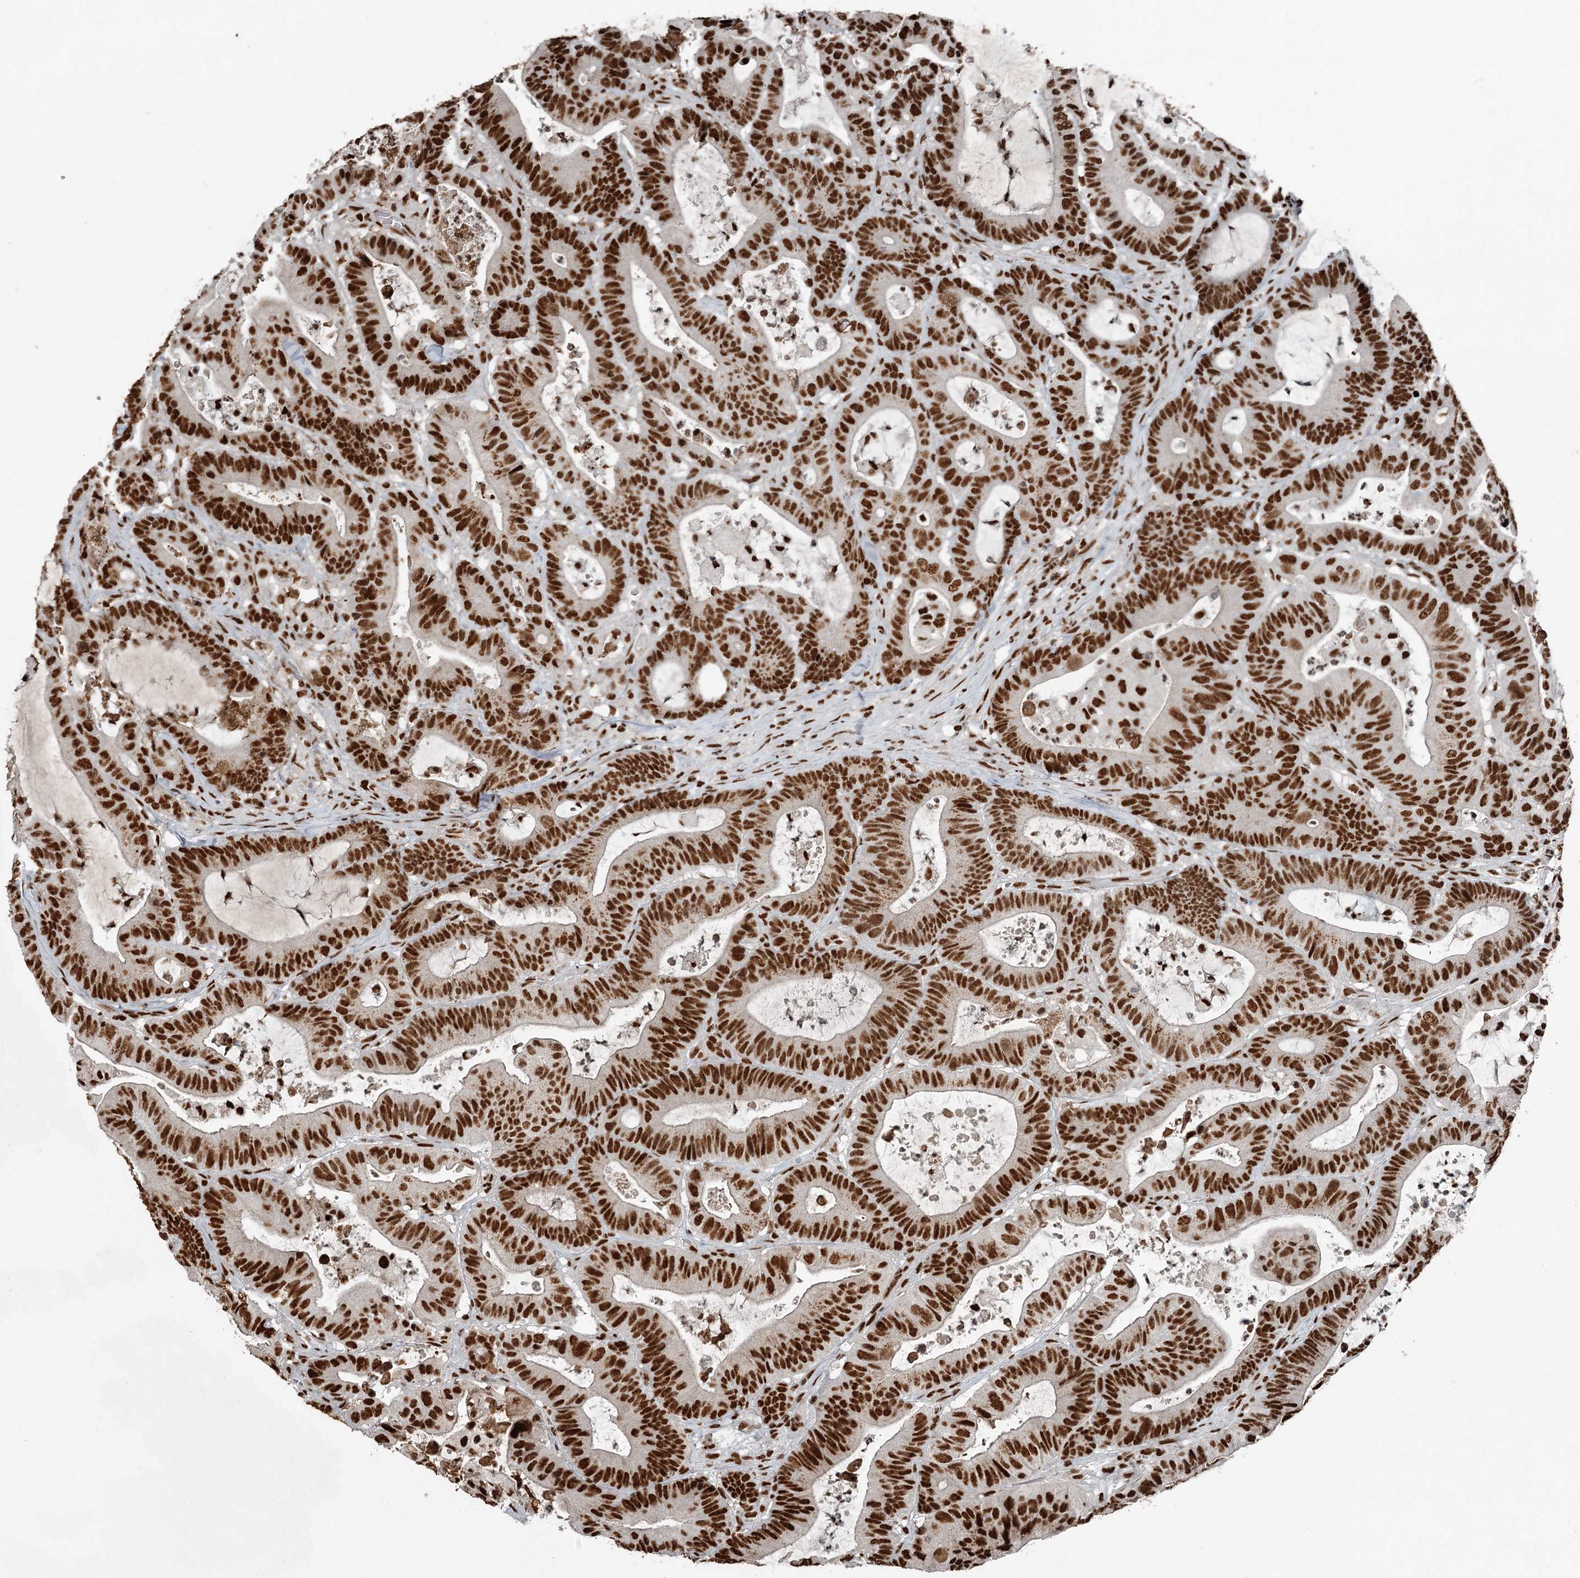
{"staining": {"intensity": "strong", "quantity": ">75%", "location": "nuclear"}, "tissue": "colorectal cancer", "cell_type": "Tumor cells", "image_type": "cancer", "snomed": [{"axis": "morphology", "description": "Adenocarcinoma, NOS"}, {"axis": "topography", "description": "Colon"}], "caption": "Tumor cells reveal high levels of strong nuclear expression in approximately >75% of cells in human colorectal adenocarcinoma.", "gene": "RBBP7", "patient": {"sex": "female", "age": 84}}